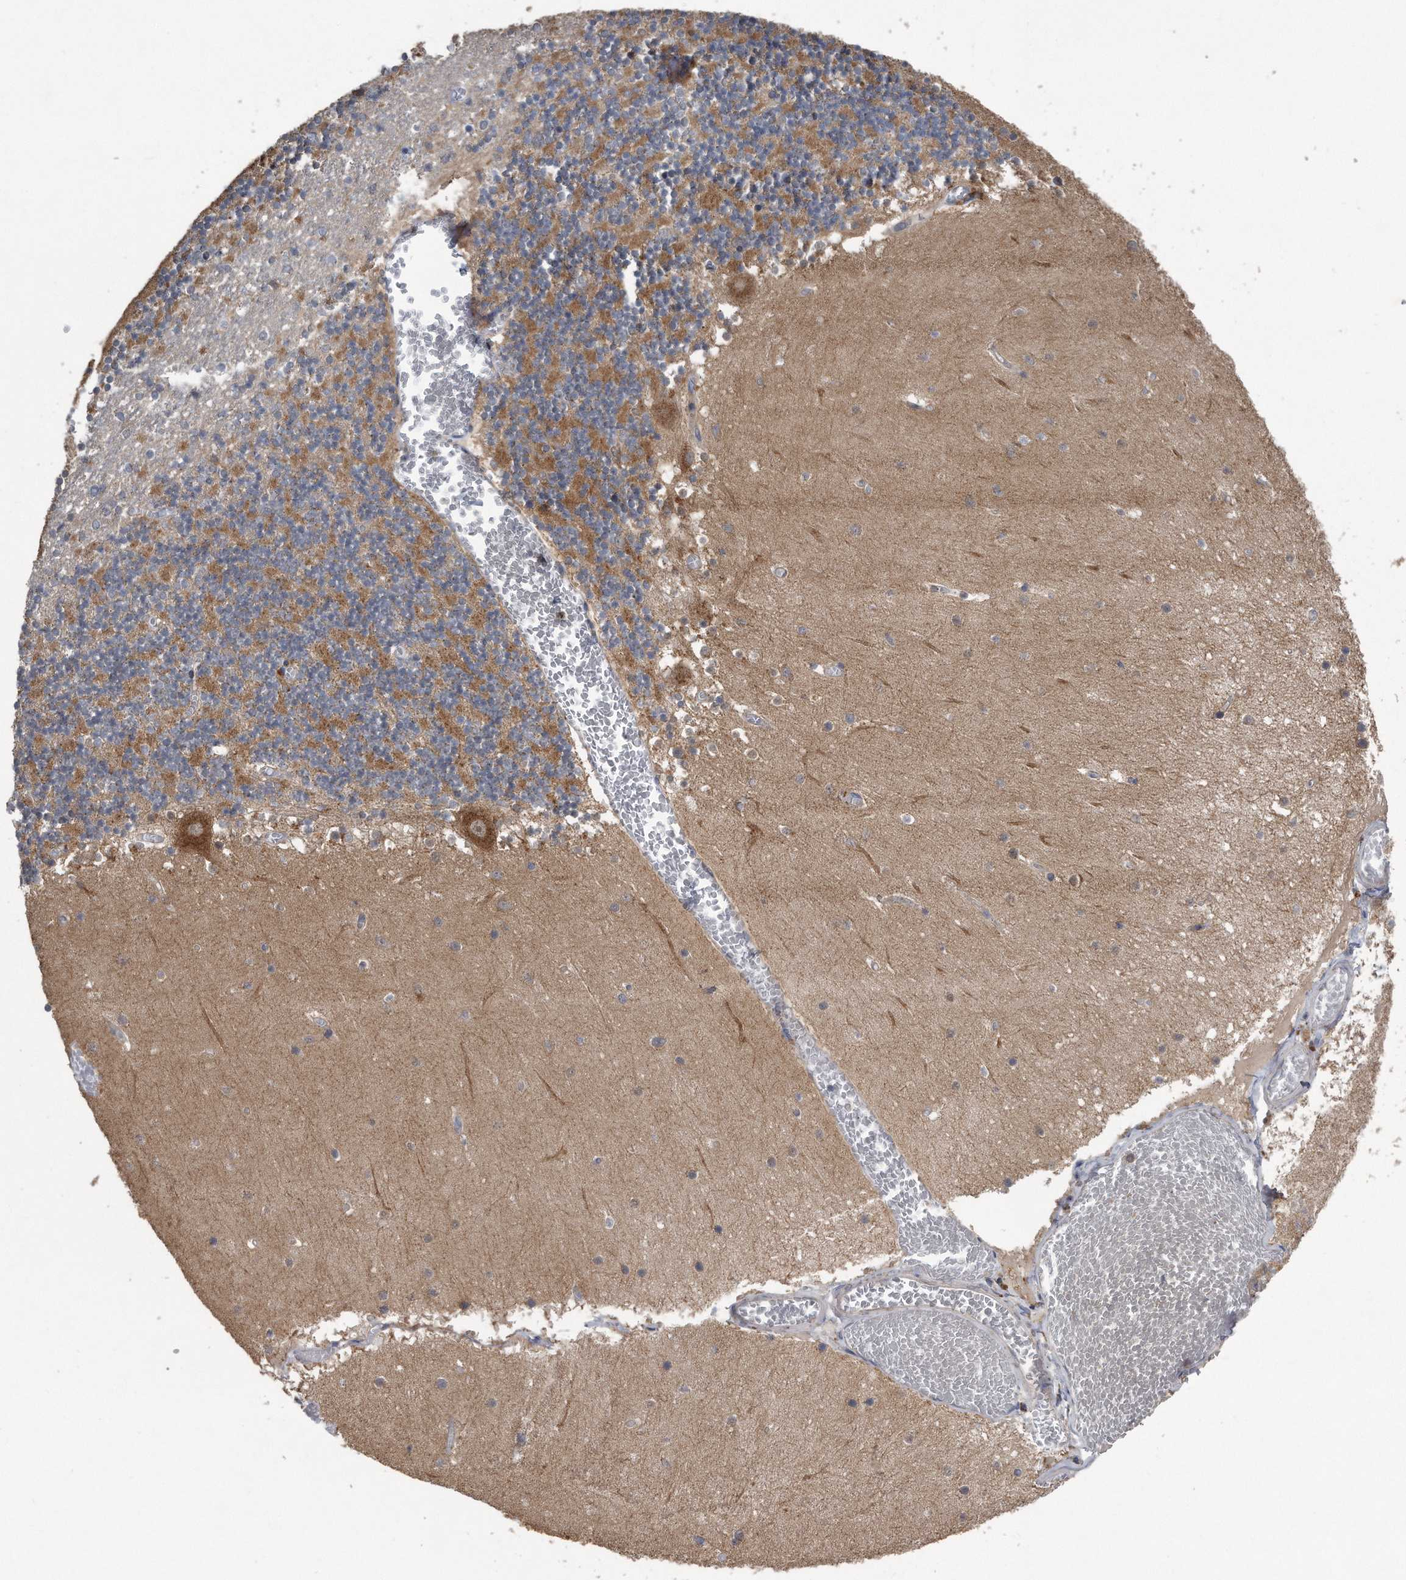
{"staining": {"intensity": "moderate", "quantity": "25%-75%", "location": "cytoplasmic/membranous"}, "tissue": "cerebellum", "cell_type": "Cells in granular layer", "image_type": "normal", "snomed": [{"axis": "morphology", "description": "Normal tissue, NOS"}, {"axis": "topography", "description": "Cerebellum"}], "caption": "Immunohistochemical staining of normal human cerebellum displays 25%-75% levels of moderate cytoplasmic/membranous protein expression in approximately 25%-75% of cells in granular layer. (brown staining indicates protein expression, while blue staining denotes nuclei).", "gene": "LYRM4", "patient": {"sex": "female", "age": 28}}